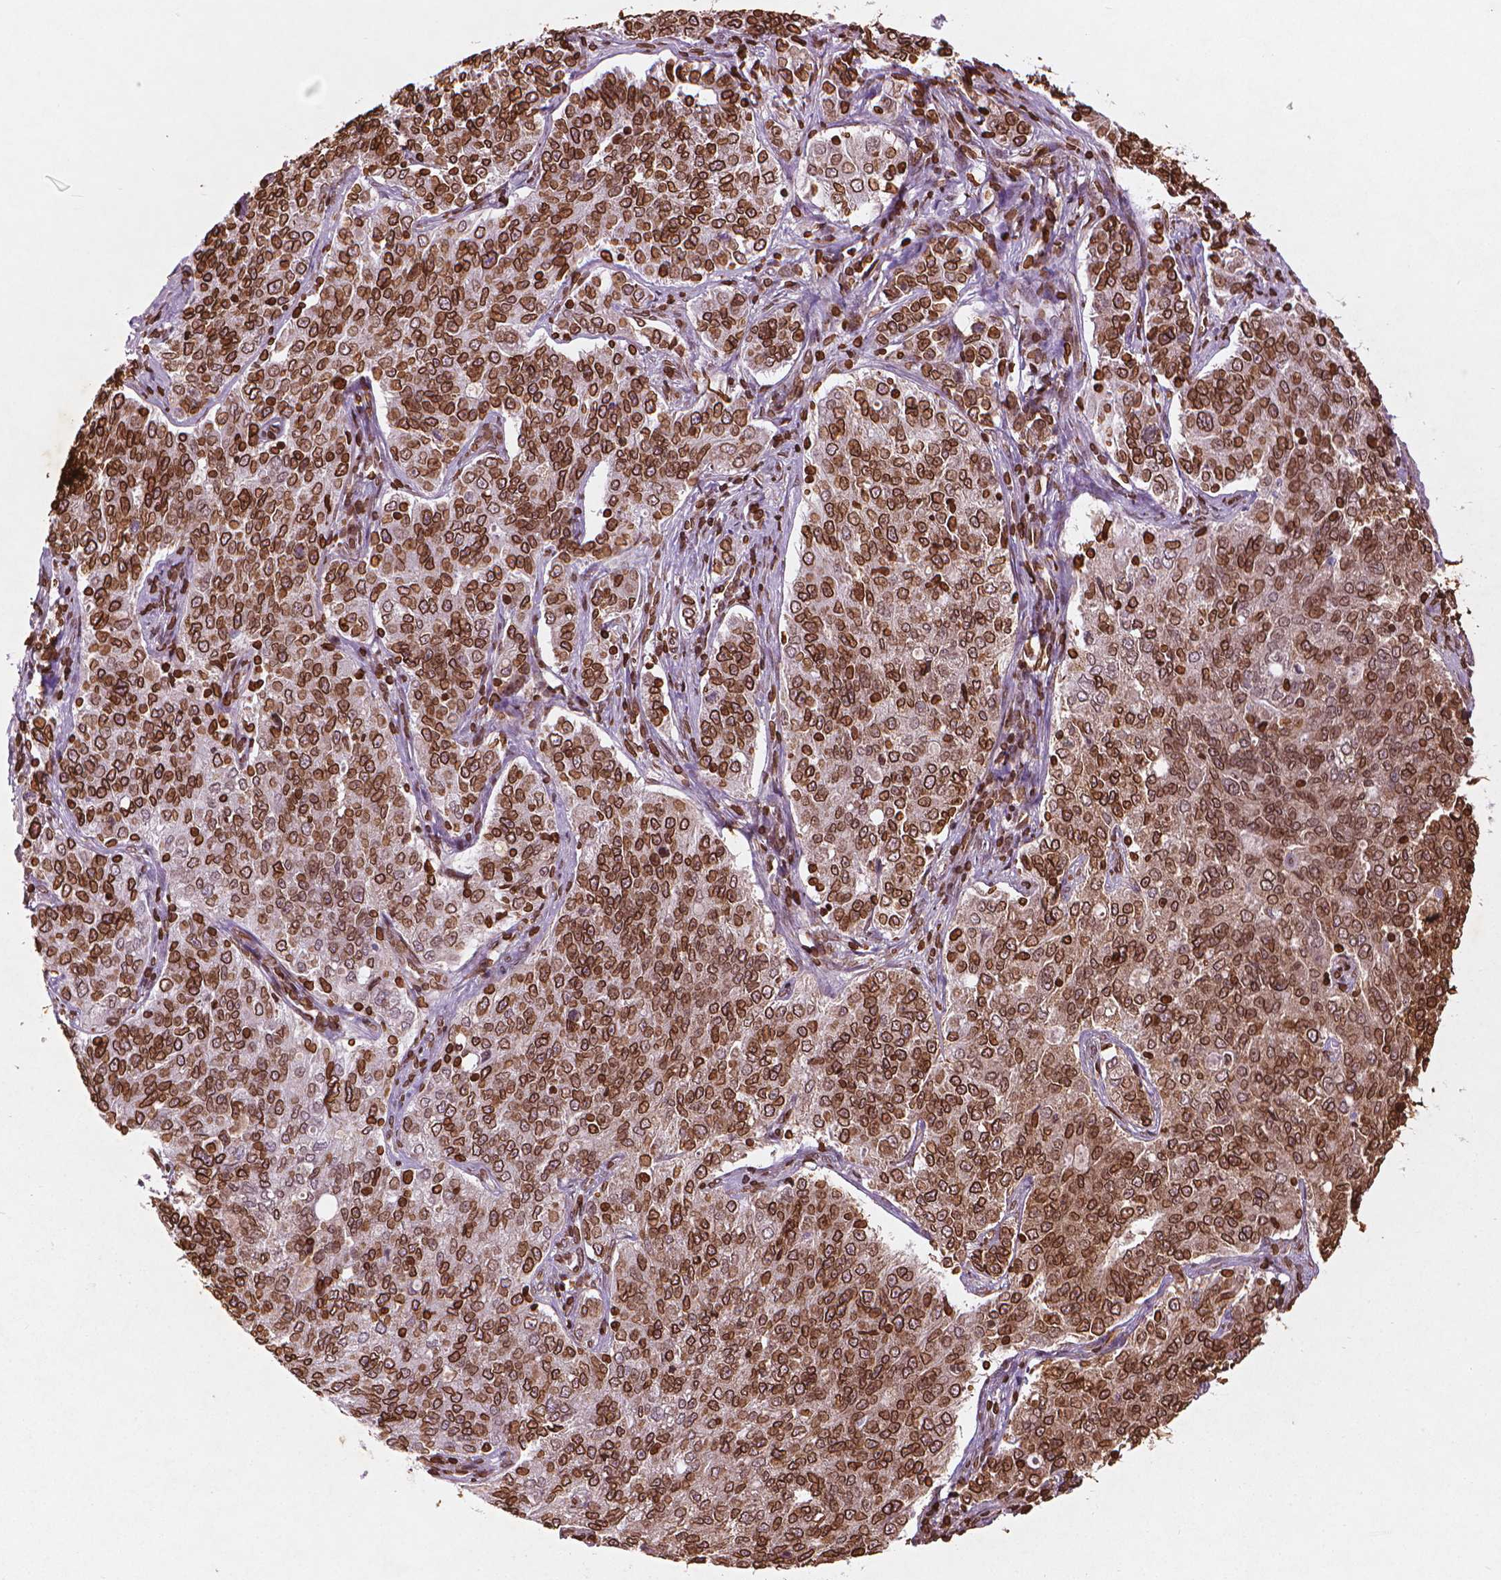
{"staining": {"intensity": "strong", "quantity": ">75%", "location": "cytoplasmic/membranous,nuclear"}, "tissue": "endometrial cancer", "cell_type": "Tumor cells", "image_type": "cancer", "snomed": [{"axis": "morphology", "description": "Adenocarcinoma, NOS"}, {"axis": "topography", "description": "Endometrium"}], "caption": "Approximately >75% of tumor cells in human endometrial adenocarcinoma exhibit strong cytoplasmic/membranous and nuclear protein expression as visualized by brown immunohistochemical staining.", "gene": "LMNB1", "patient": {"sex": "female", "age": 43}}